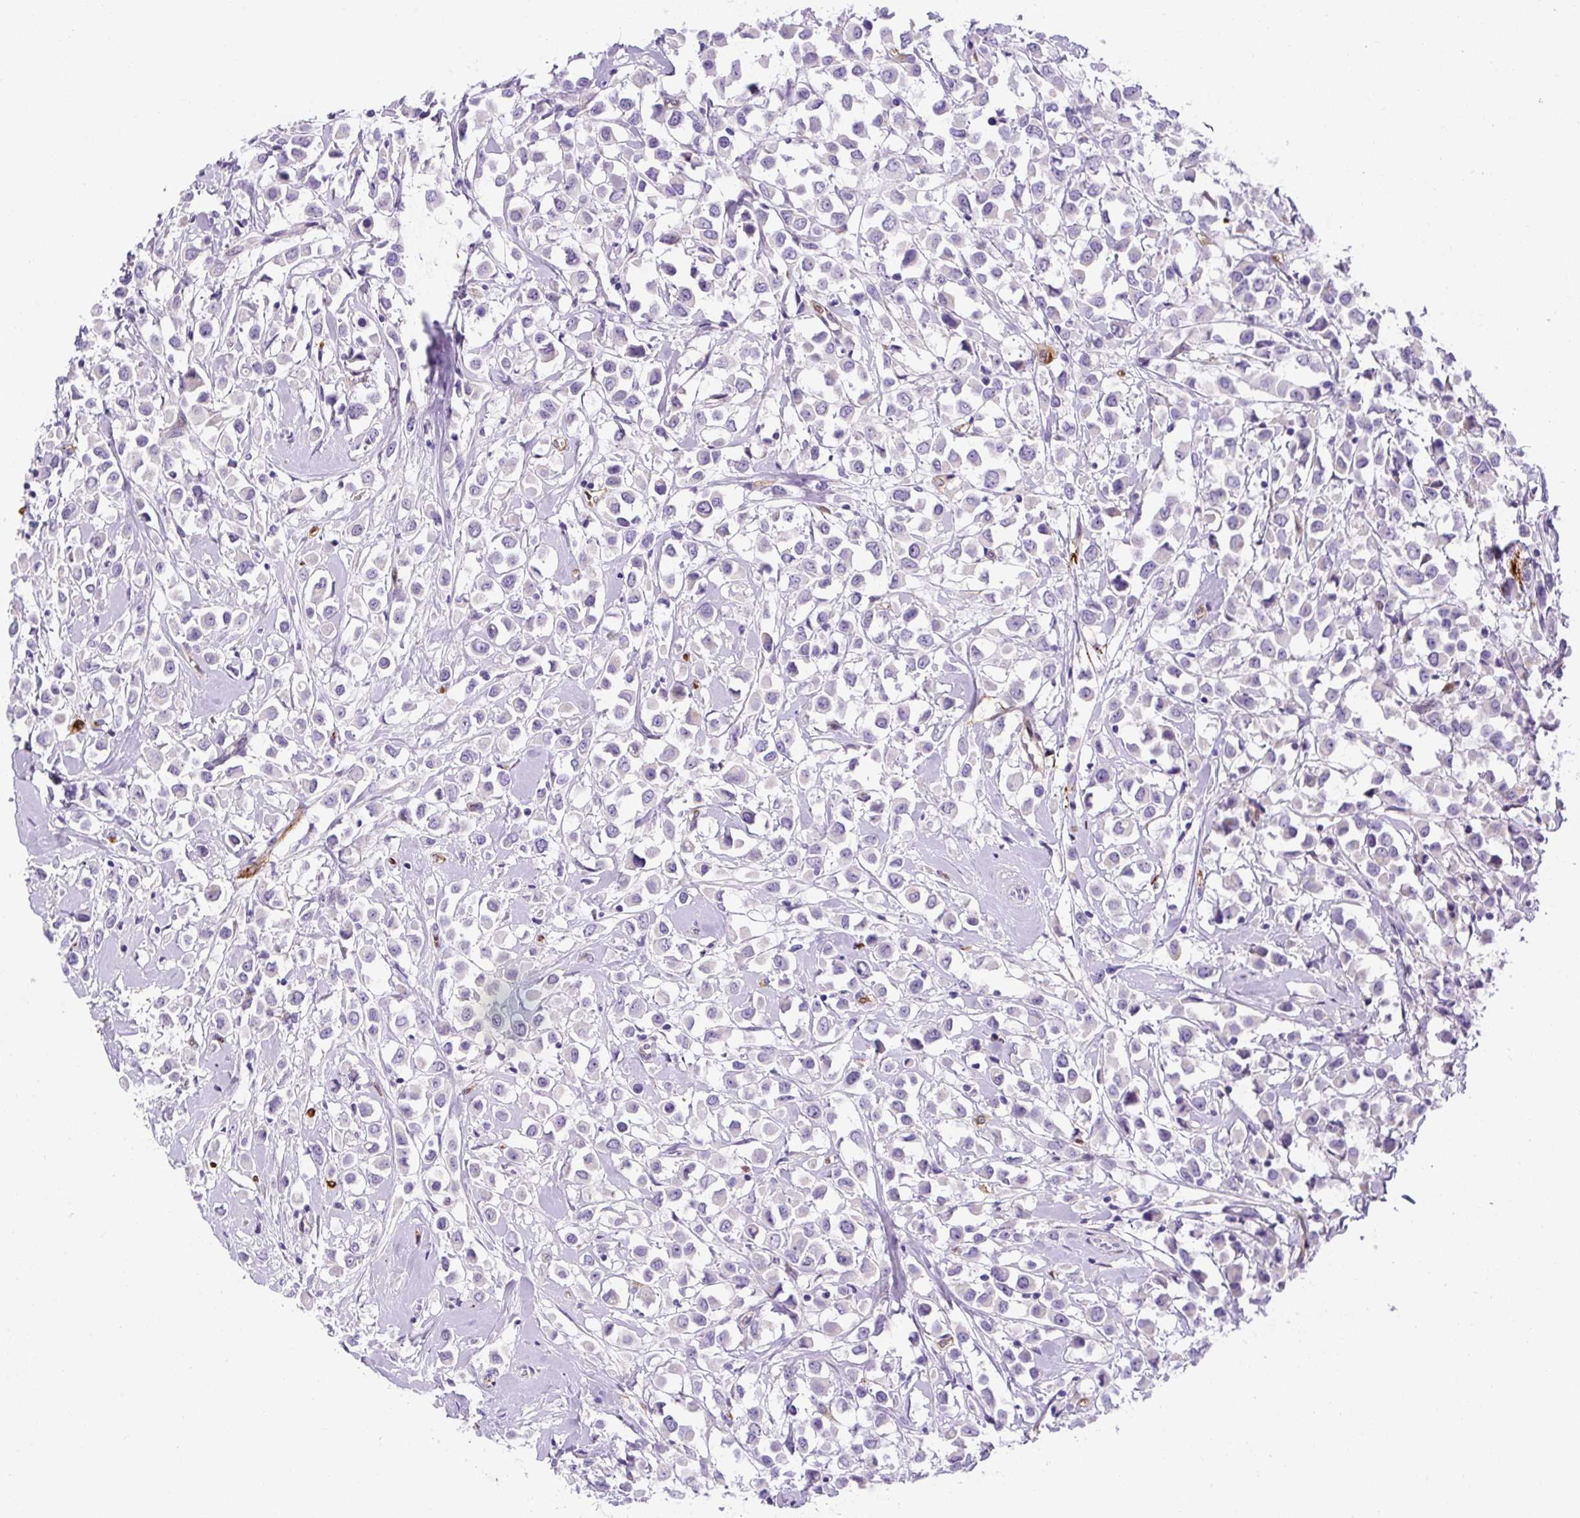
{"staining": {"intensity": "negative", "quantity": "none", "location": "none"}, "tissue": "breast cancer", "cell_type": "Tumor cells", "image_type": "cancer", "snomed": [{"axis": "morphology", "description": "Duct carcinoma"}, {"axis": "topography", "description": "Breast"}], "caption": "DAB (3,3'-diaminobenzidine) immunohistochemical staining of breast infiltrating ductal carcinoma shows no significant expression in tumor cells.", "gene": "ASB4", "patient": {"sex": "female", "age": 87}}